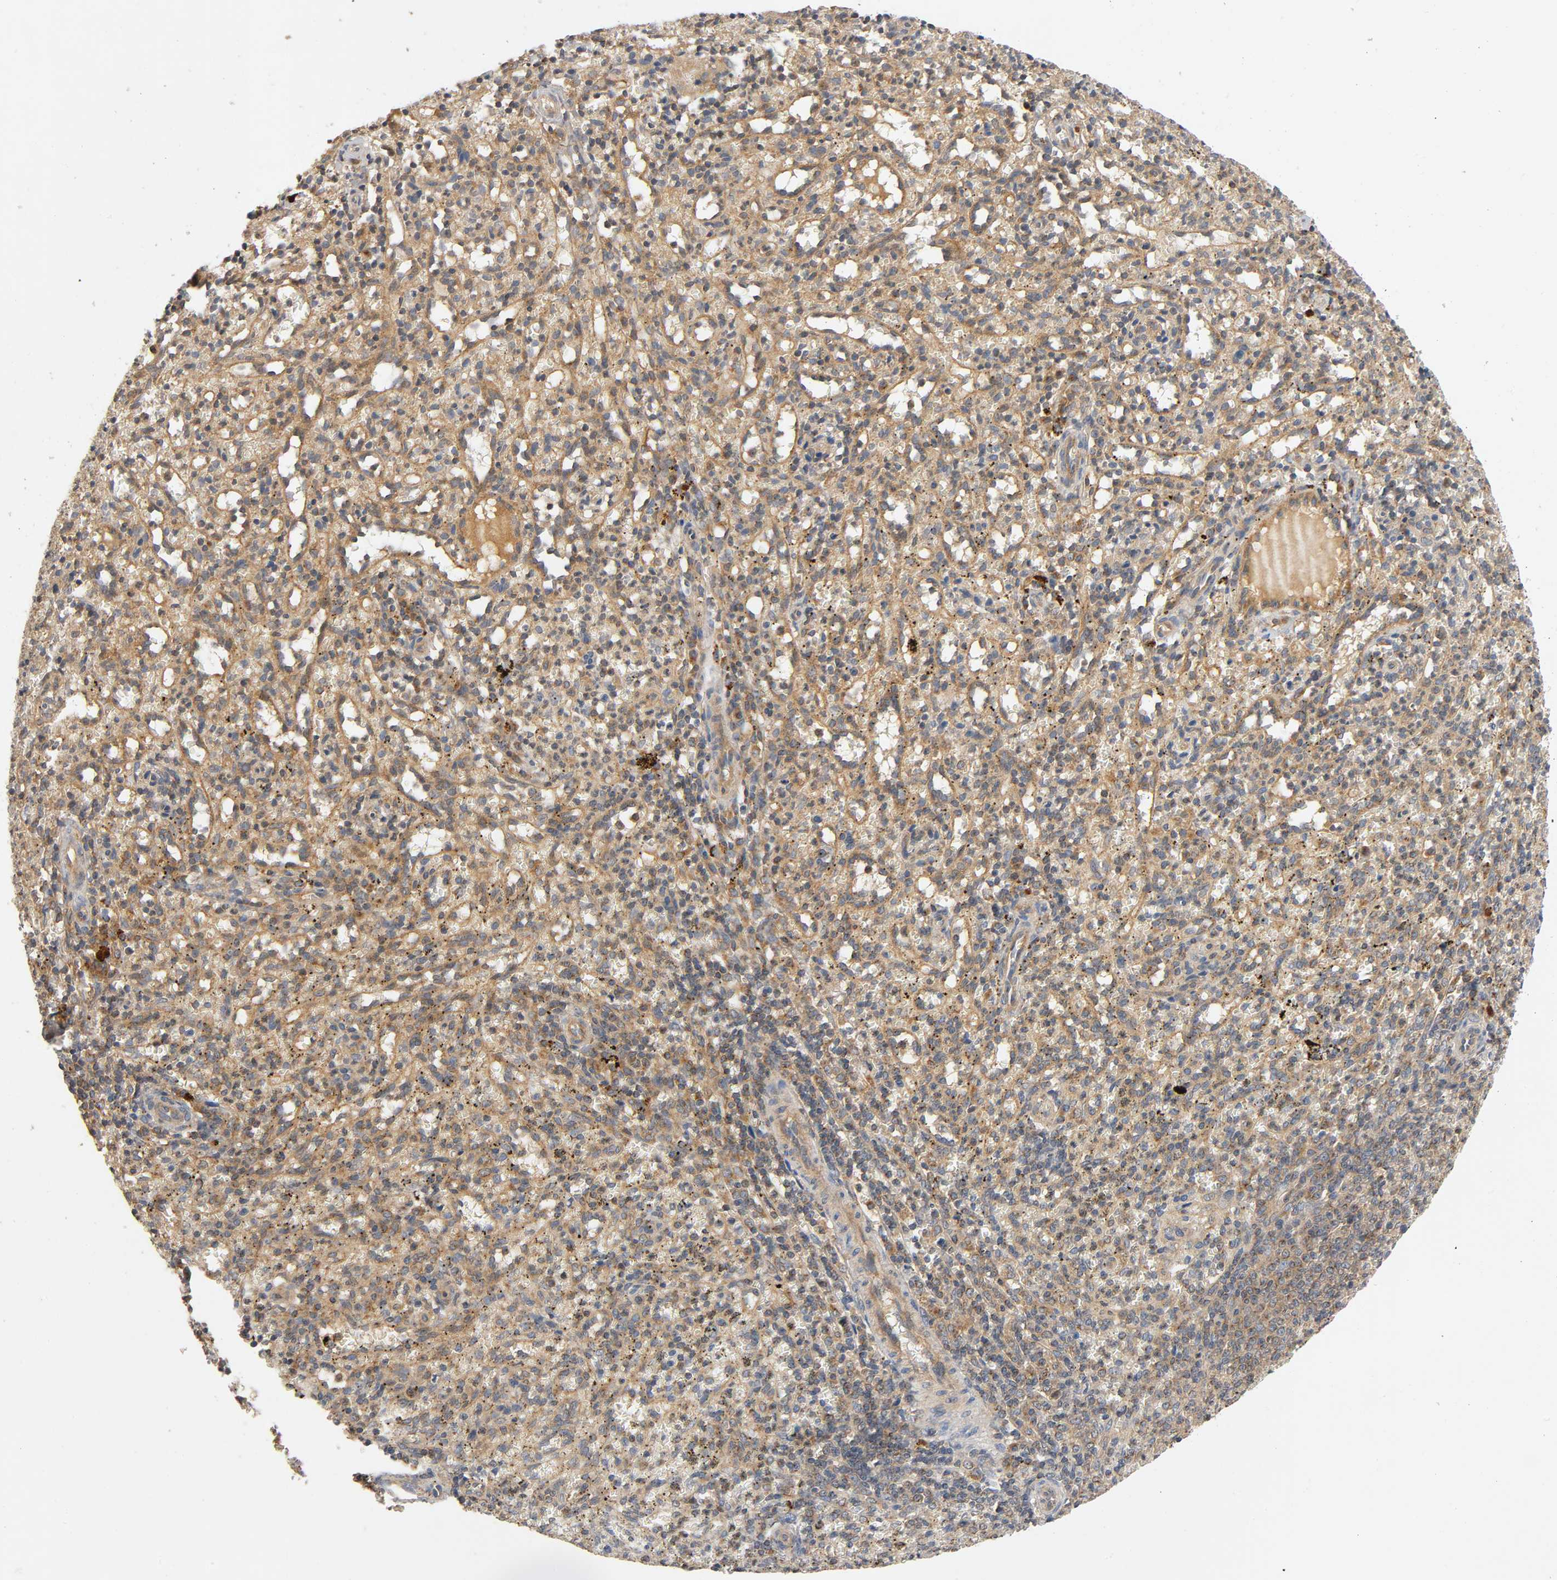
{"staining": {"intensity": "moderate", "quantity": "25%-75%", "location": "cytoplasmic/membranous"}, "tissue": "spleen", "cell_type": "Cells in red pulp", "image_type": "normal", "snomed": [{"axis": "morphology", "description": "Normal tissue, NOS"}, {"axis": "topography", "description": "Spleen"}], "caption": "DAB (3,3'-diaminobenzidine) immunohistochemical staining of benign spleen demonstrates moderate cytoplasmic/membranous protein positivity in about 25%-75% of cells in red pulp. (Brightfield microscopy of DAB IHC at high magnification).", "gene": "IKBKB", "patient": {"sex": "female", "age": 10}}